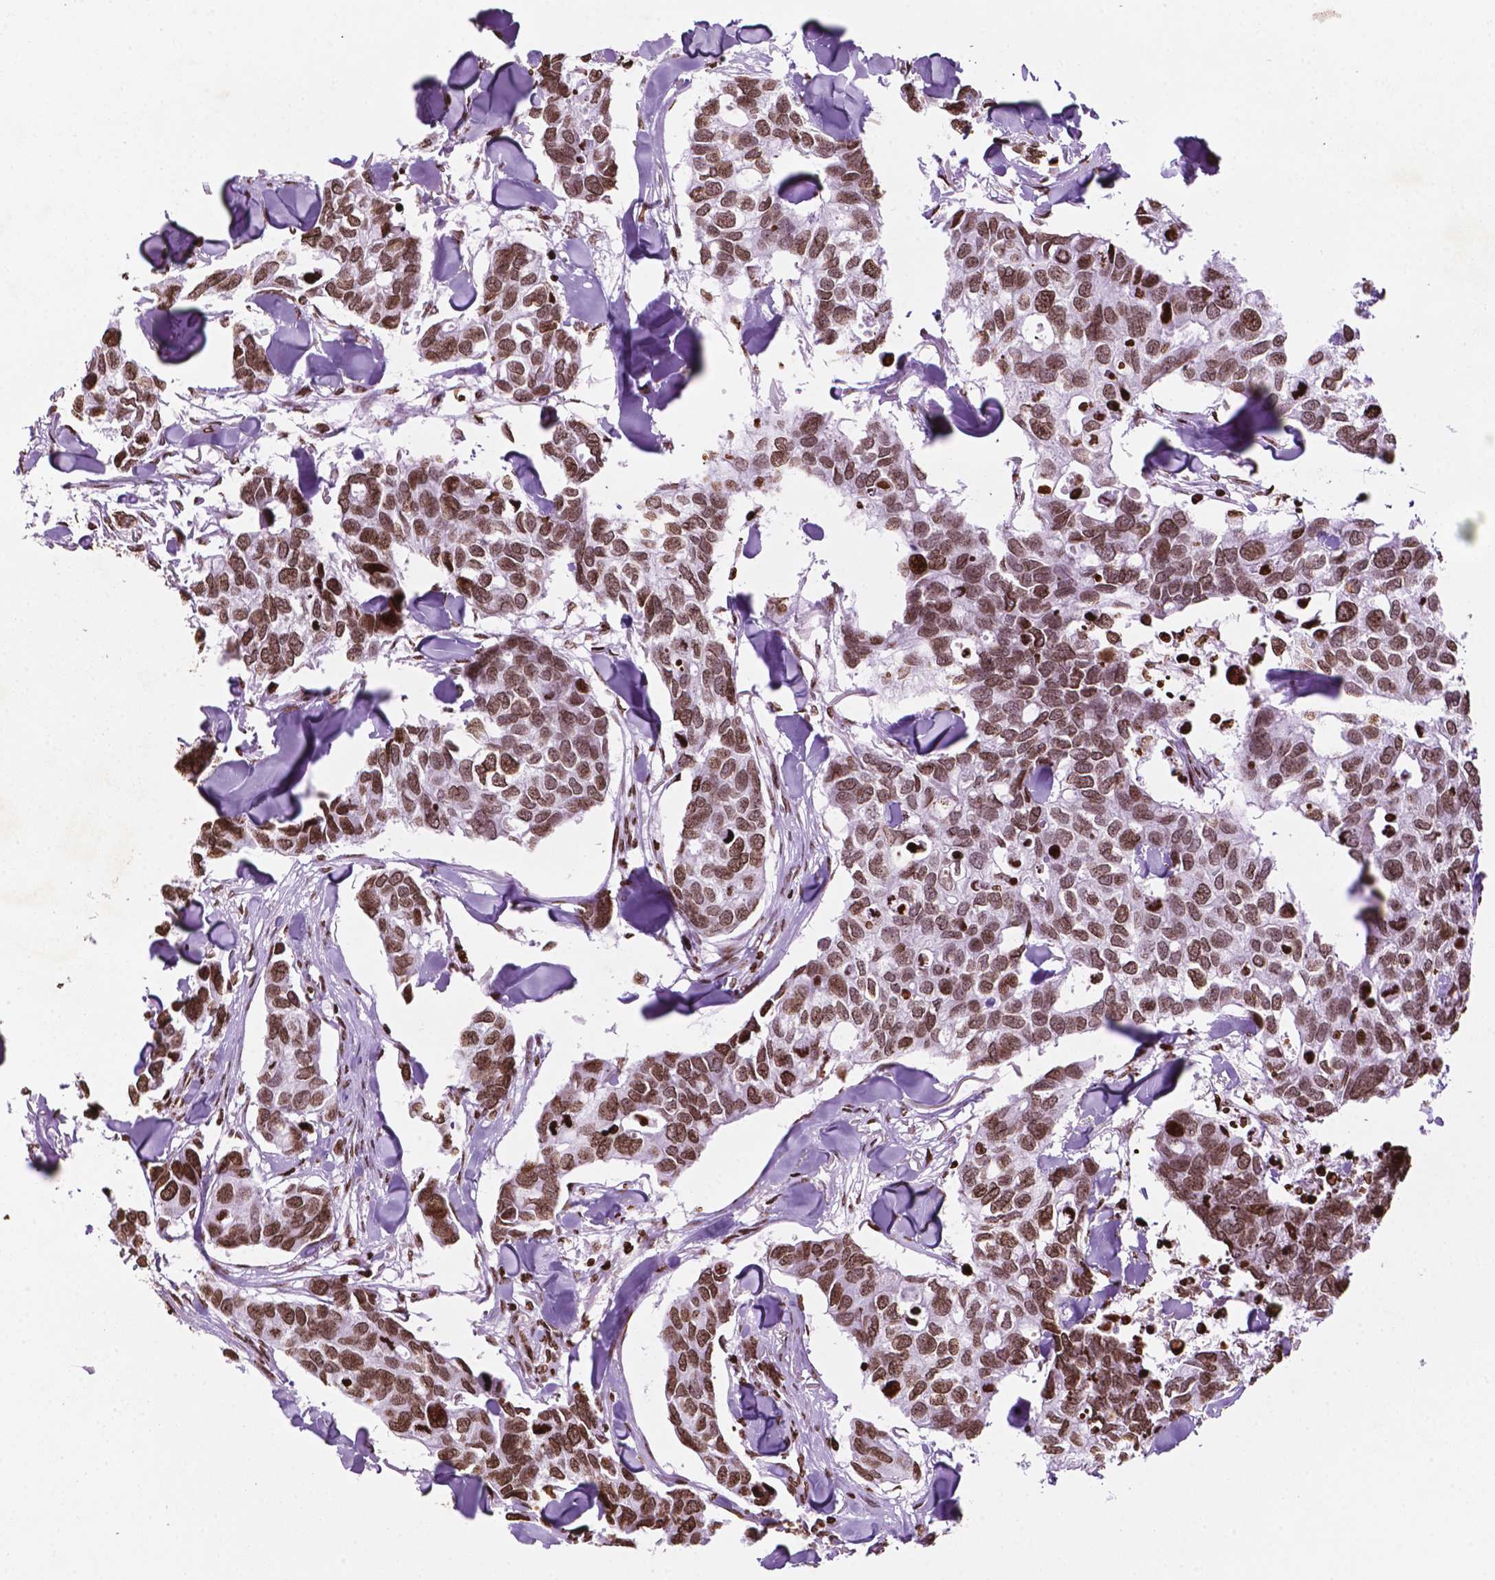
{"staining": {"intensity": "moderate", "quantity": ">75%", "location": "nuclear"}, "tissue": "breast cancer", "cell_type": "Tumor cells", "image_type": "cancer", "snomed": [{"axis": "morphology", "description": "Duct carcinoma"}, {"axis": "topography", "description": "Breast"}], "caption": "A high-resolution photomicrograph shows immunohistochemistry (IHC) staining of breast infiltrating ductal carcinoma, which exhibits moderate nuclear staining in approximately >75% of tumor cells.", "gene": "TMEM250", "patient": {"sex": "female", "age": 83}}